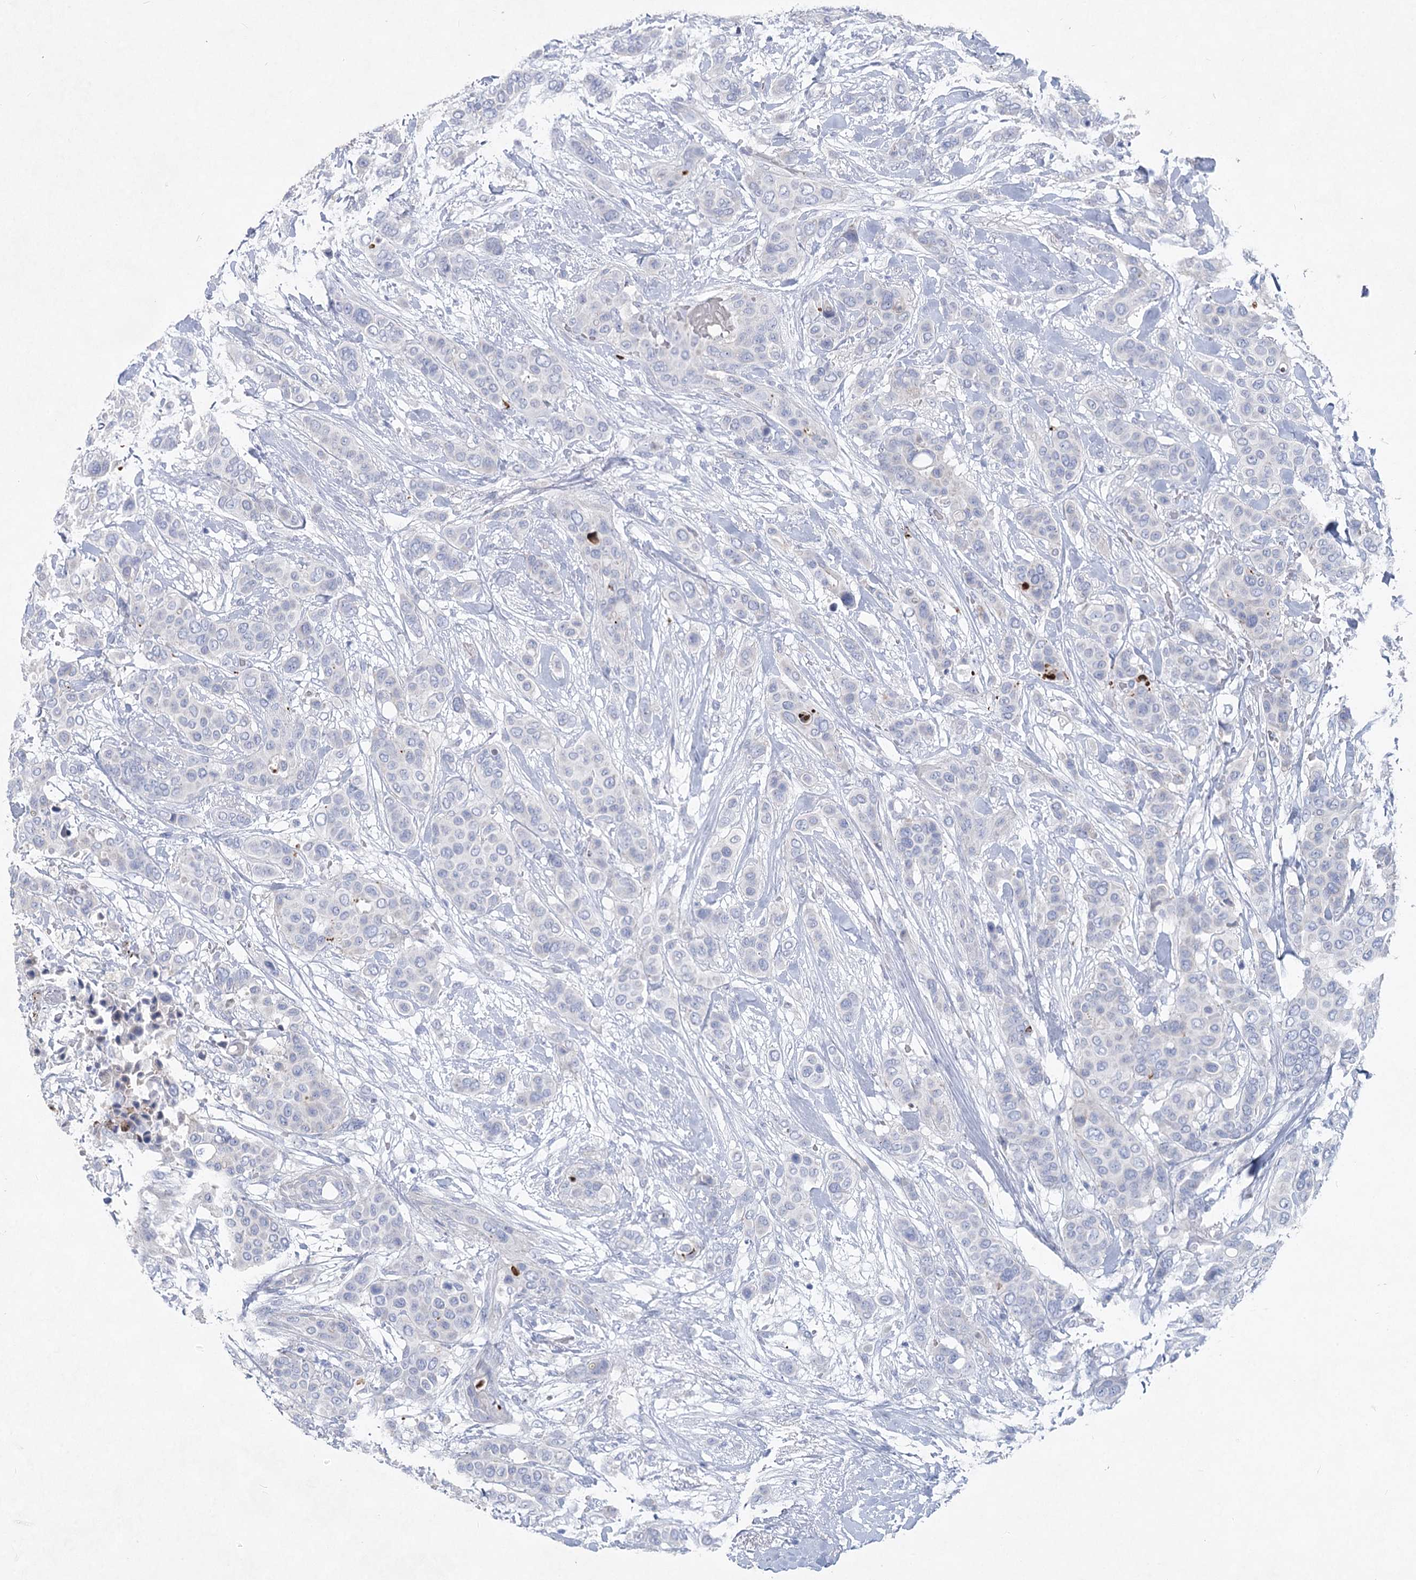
{"staining": {"intensity": "negative", "quantity": "none", "location": "none"}, "tissue": "breast cancer", "cell_type": "Tumor cells", "image_type": "cancer", "snomed": [{"axis": "morphology", "description": "Lobular carcinoma"}, {"axis": "topography", "description": "Breast"}], "caption": "The histopathology image demonstrates no significant staining in tumor cells of breast cancer (lobular carcinoma).", "gene": "WDR74", "patient": {"sex": "female", "age": 51}}